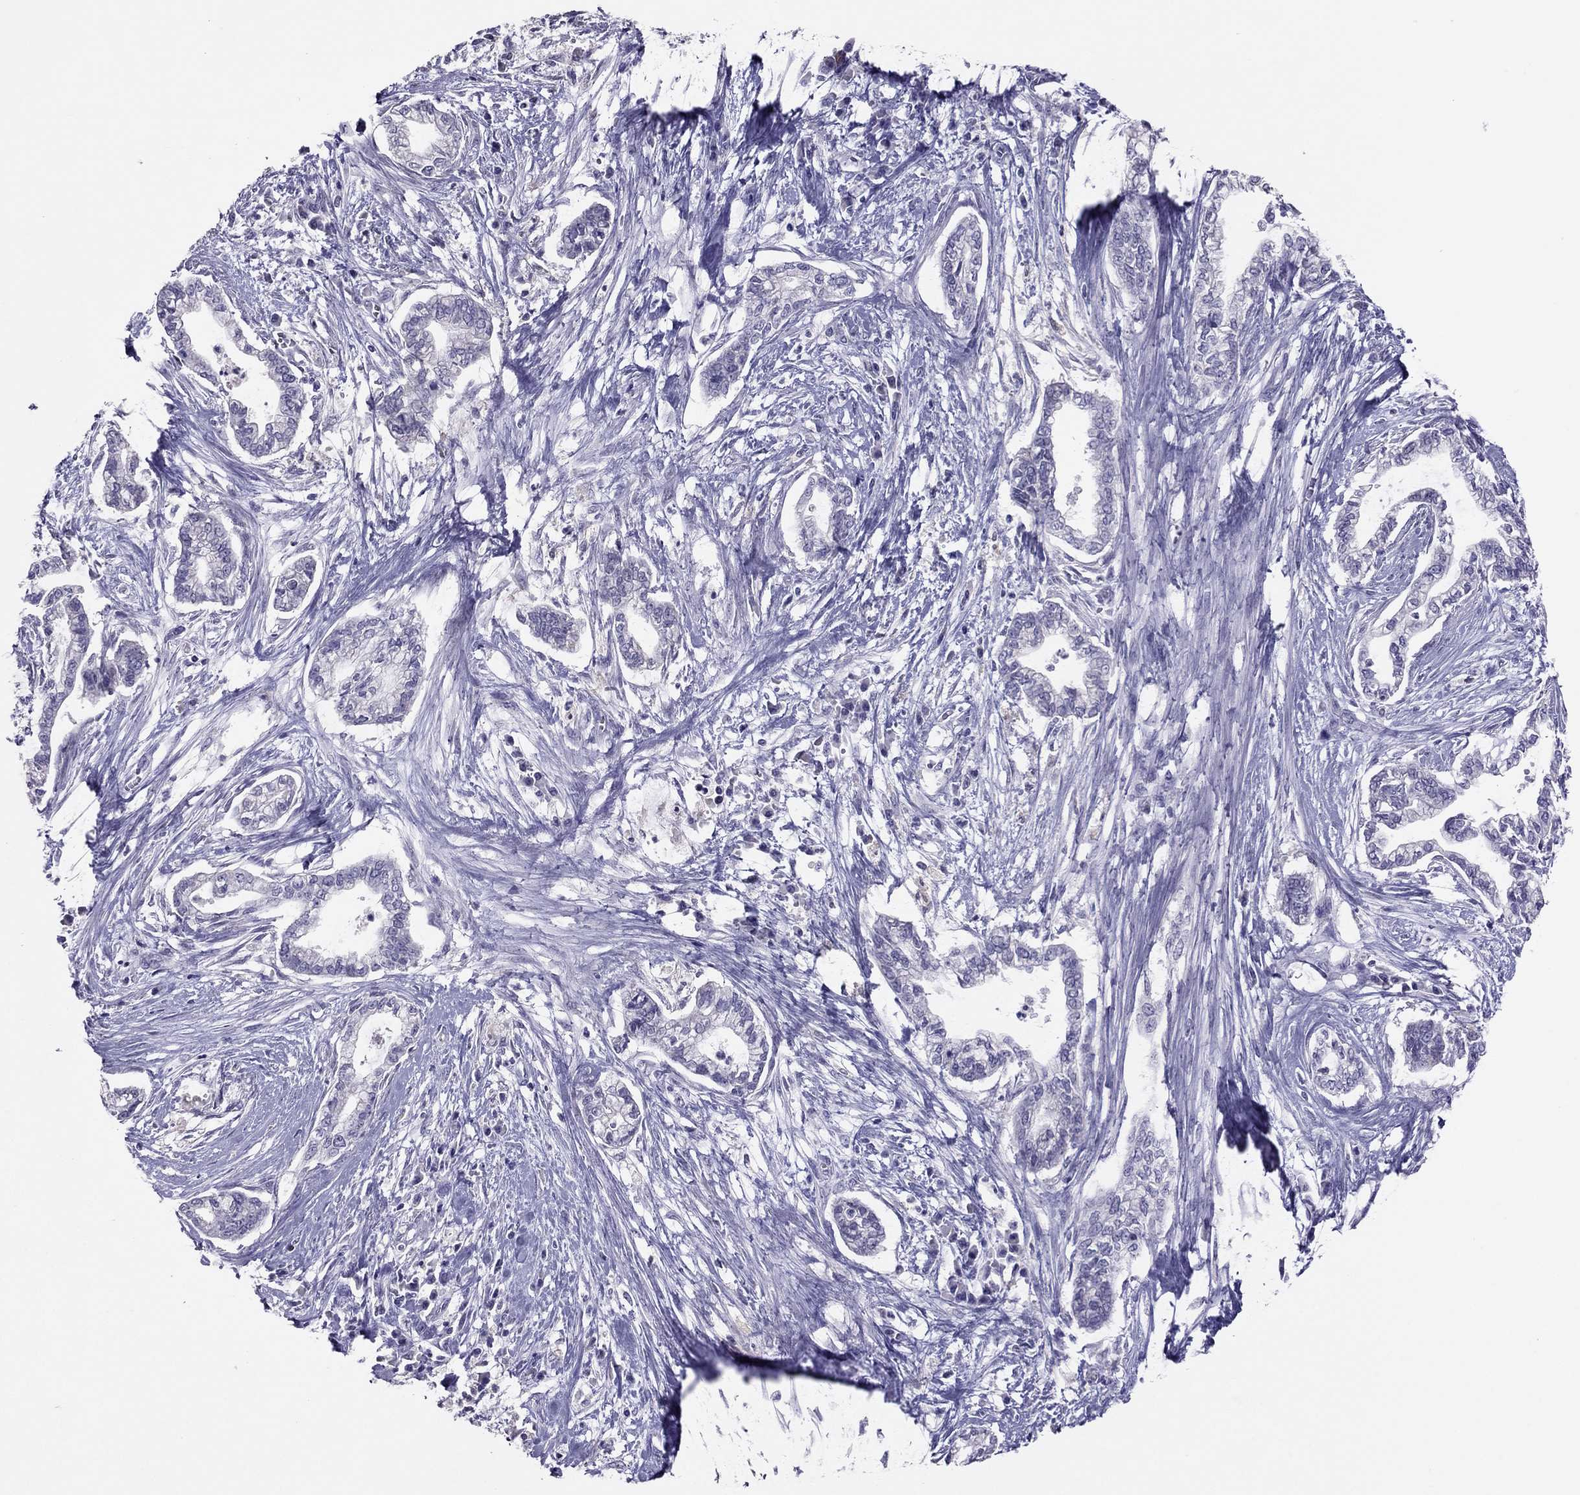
{"staining": {"intensity": "negative", "quantity": "none", "location": "none"}, "tissue": "cervical cancer", "cell_type": "Tumor cells", "image_type": "cancer", "snomed": [{"axis": "morphology", "description": "Adenocarcinoma, NOS"}, {"axis": "topography", "description": "Cervix"}], "caption": "Immunohistochemical staining of adenocarcinoma (cervical) shows no significant expression in tumor cells.", "gene": "RGS8", "patient": {"sex": "female", "age": 62}}